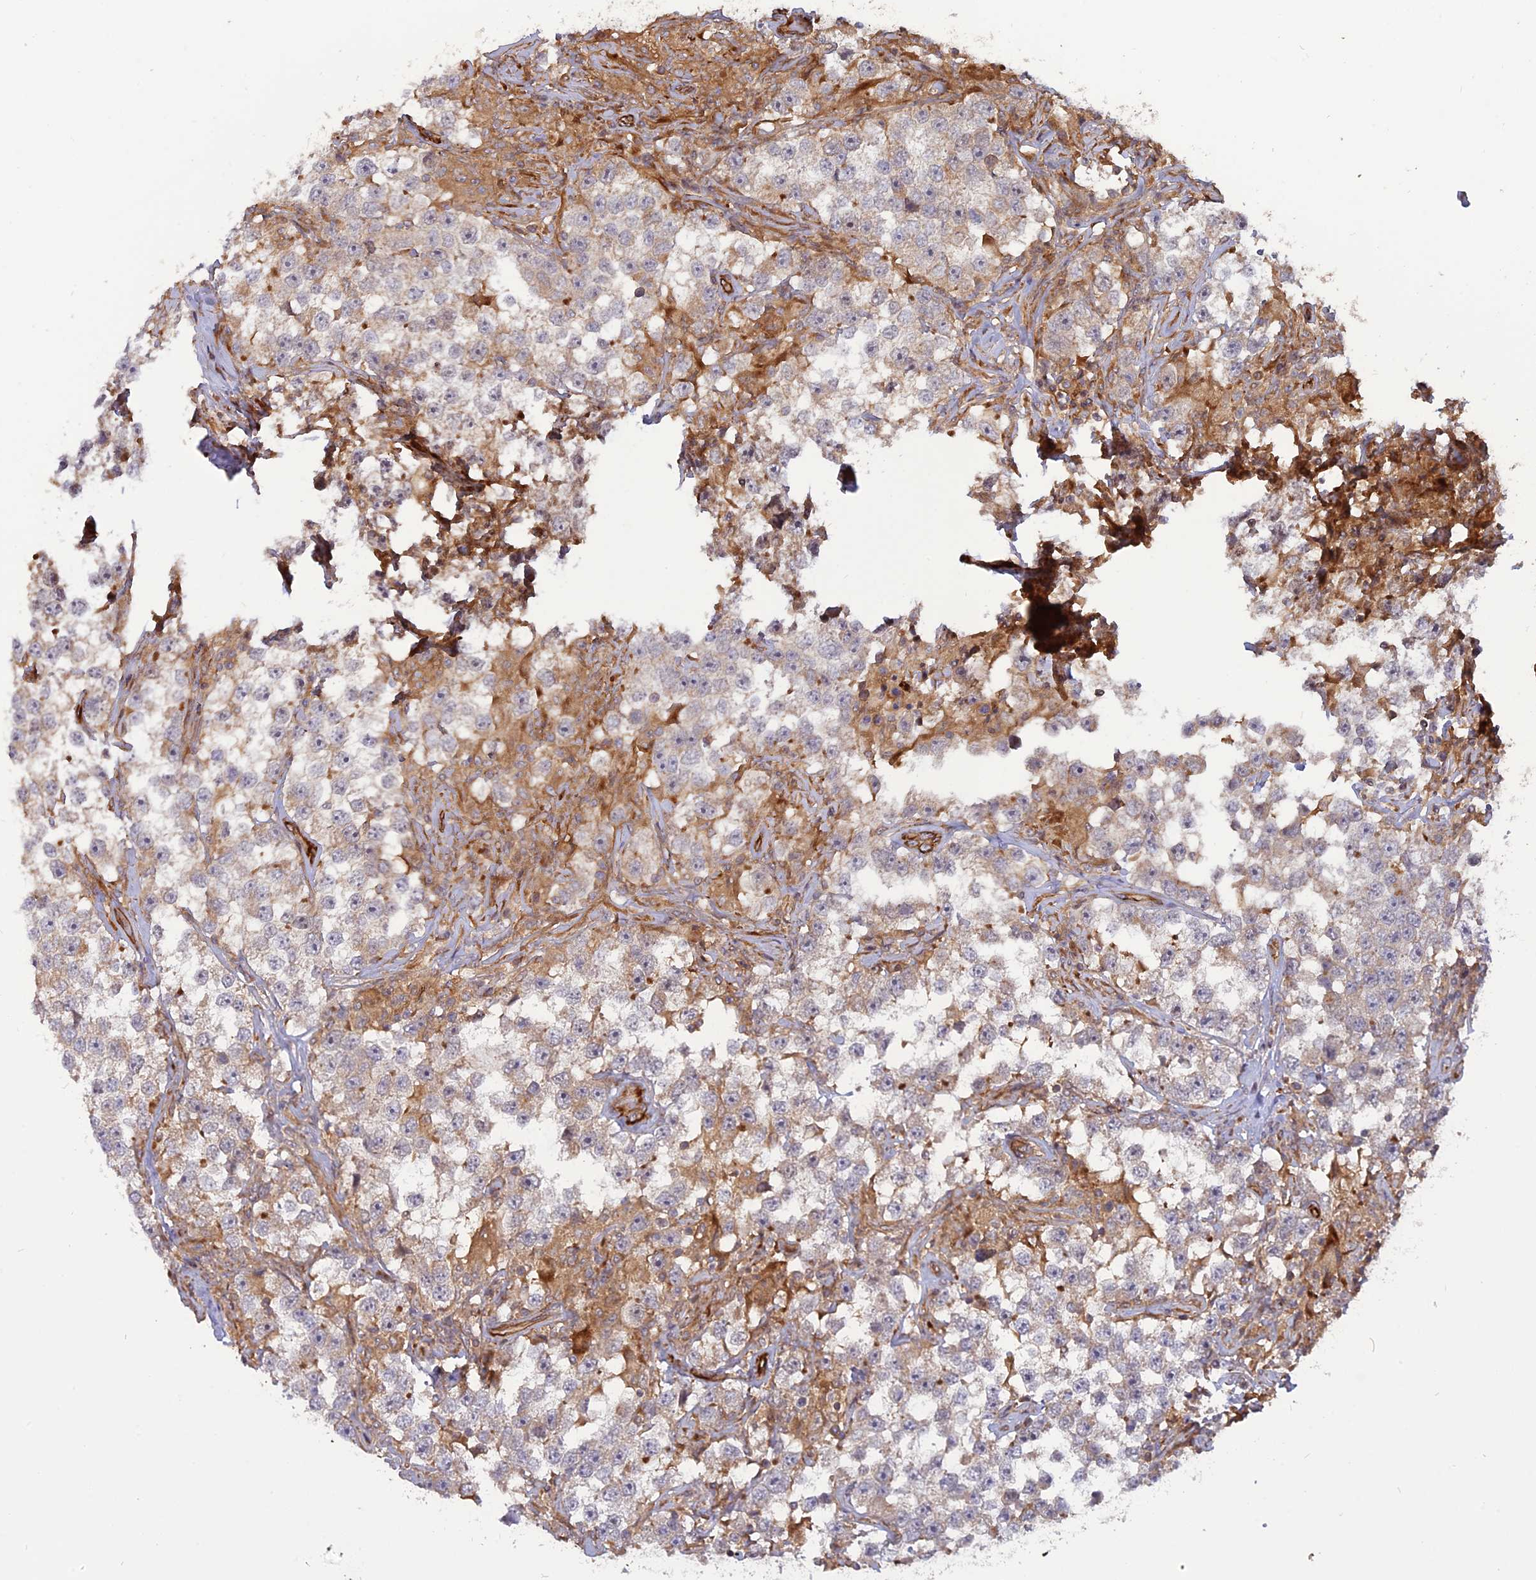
{"staining": {"intensity": "weak", "quantity": "<25%", "location": "cytoplasmic/membranous"}, "tissue": "testis cancer", "cell_type": "Tumor cells", "image_type": "cancer", "snomed": [{"axis": "morphology", "description": "Seminoma, NOS"}, {"axis": "topography", "description": "Testis"}], "caption": "IHC histopathology image of human testis seminoma stained for a protein (brown), which displays no positivity in tumor cells.", "gene": "PHLDB3", "patient": {"sex": "male", "age": 46}}